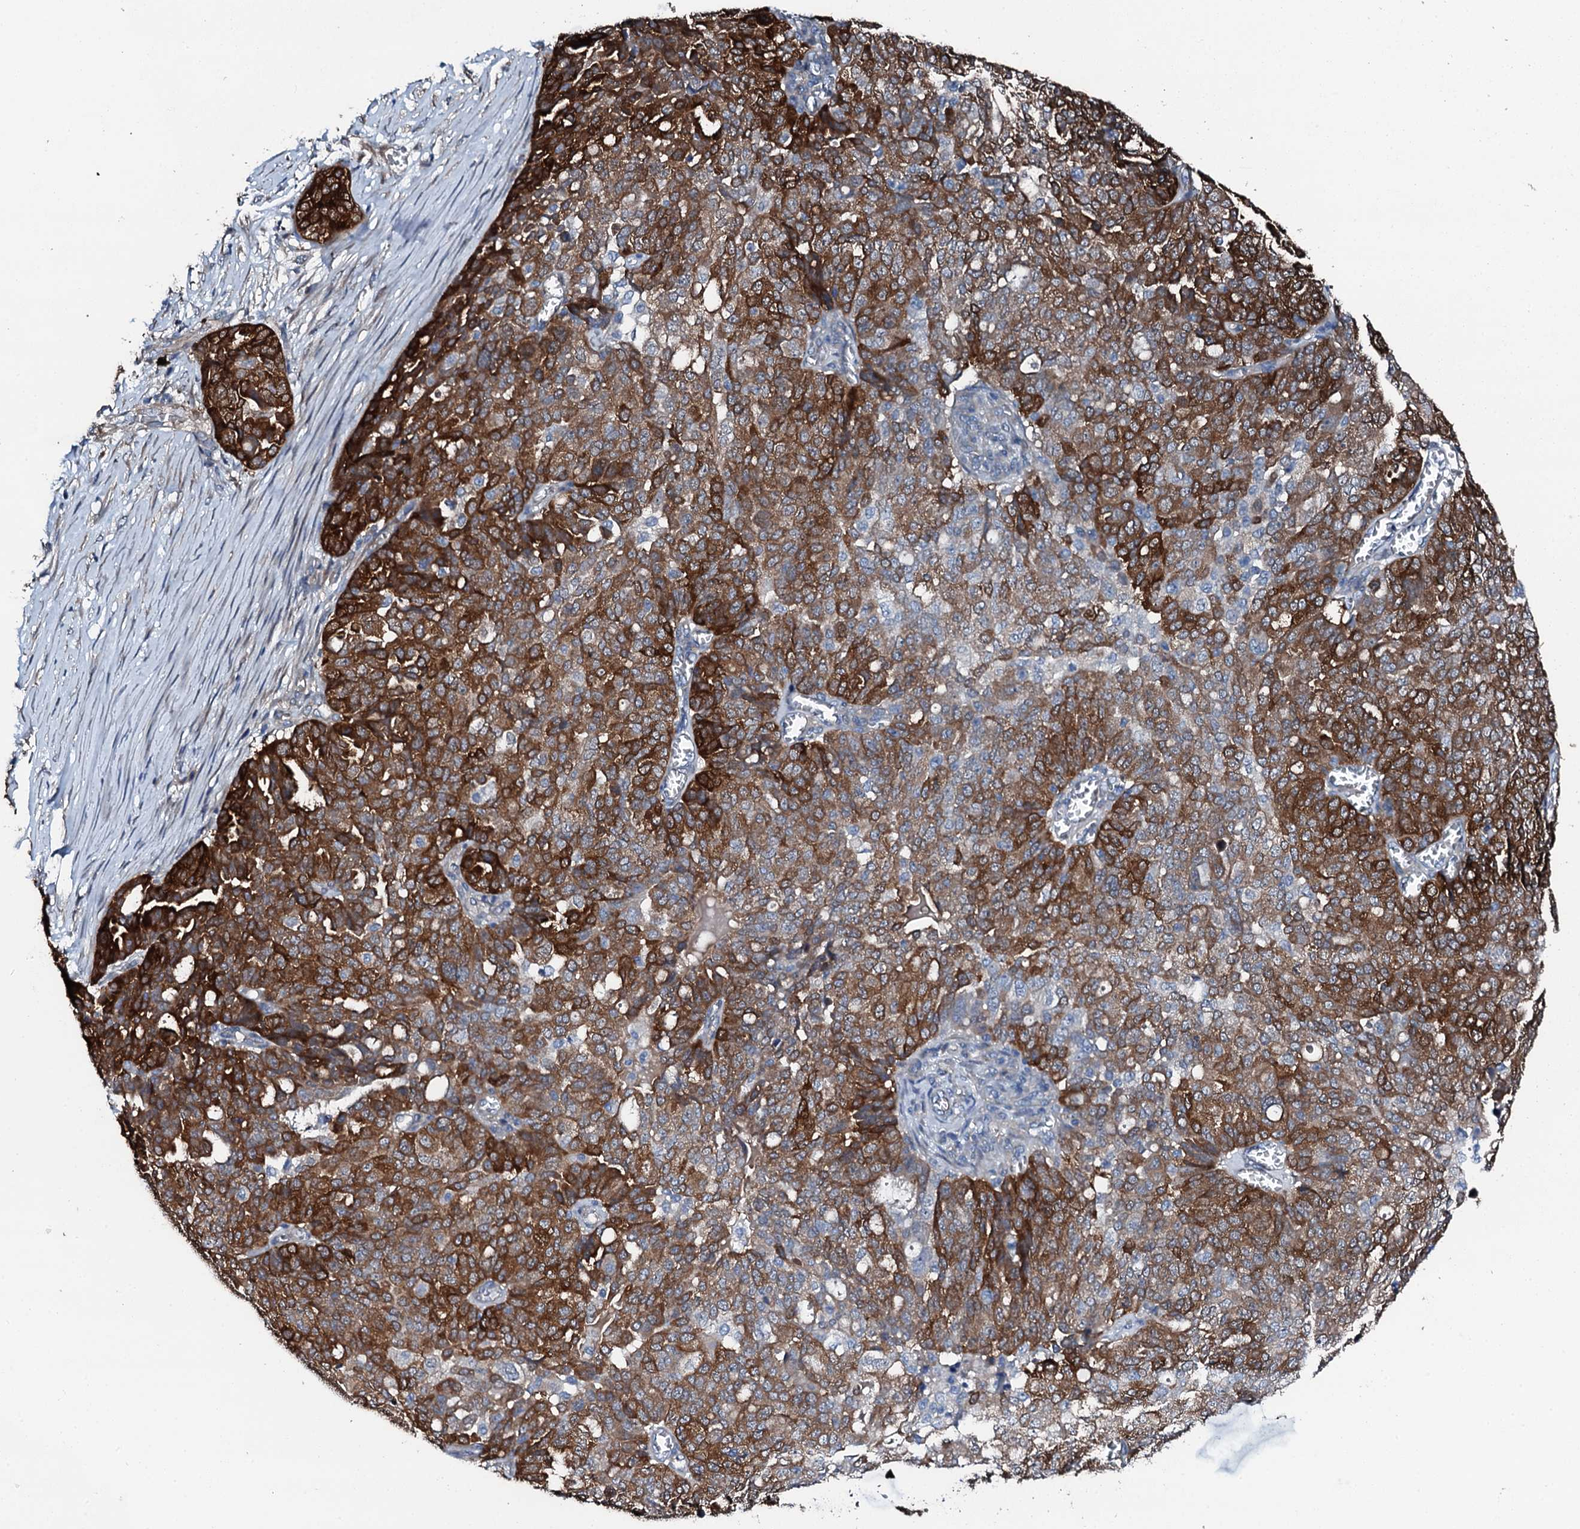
{"staining": {"intensity": "strong", "quantity": ">75%", "location": "cytoplasmic/membranous"}, "tissue": "ovarian cancer", "cell_type": "Tumor cells", "image_type": "cancer", "snomed": [{"axis": "morphology", "description": "Cystadenocarcinoma, serous, NOS"}, {"axis": "topography", "description": "Soft tissue"}, {"axis": "topography", "description": "Ovary"}], "caption": "A photomicrograph showing strong cytoplasmic/membranous expression in approximately >75% of tumor cells in ovarian cancer (serous cystadenocarcinoma), as visualized by brown immunohistochemical staining.", "gene": "GFOD2", "patient": {"sex": "female", "age": 57}}